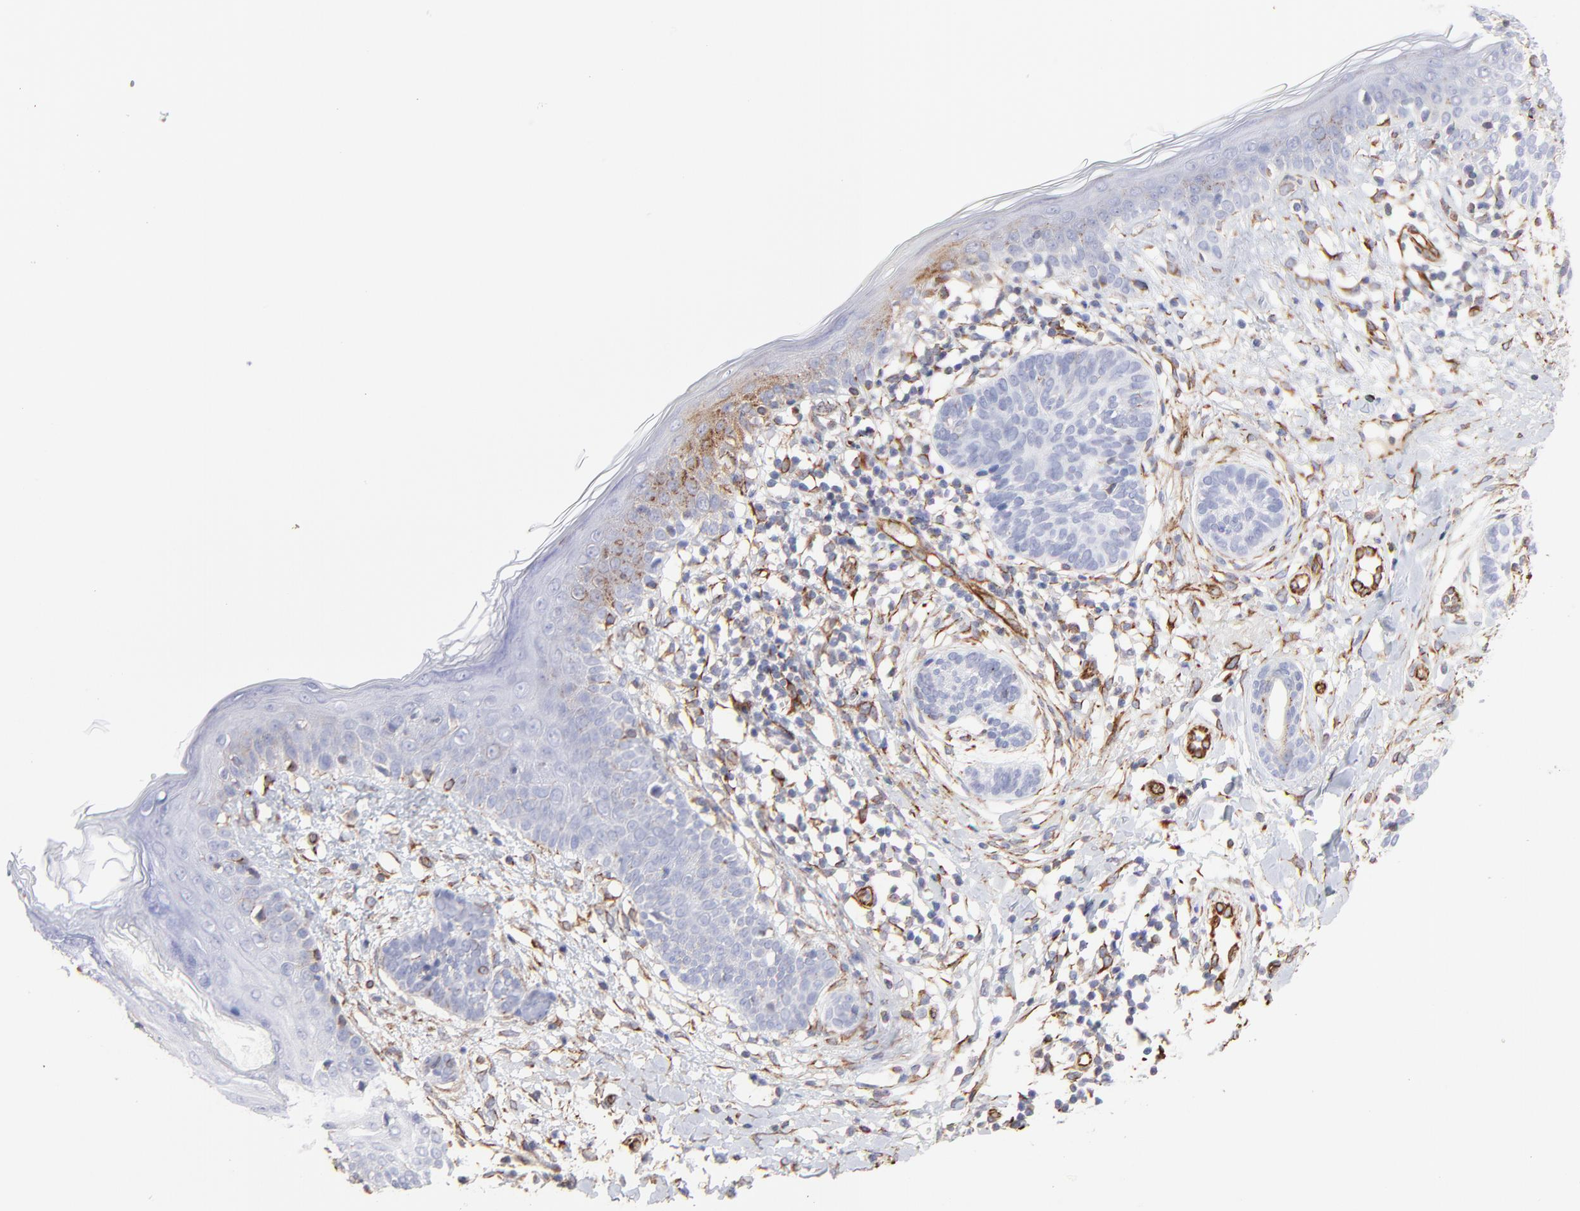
{"staining": {"intensity": "negative", "quantity": "none", "location": "none"}, "tissue": "skin cancer", "cell_type": "Tumor cells", "image_type": "cancer", "snomed": [{"axis": "morphology", "description": "Normal tissue, NOS"}, {"axis": "morphology", "description": "Basal cell carcinoma"}, {"axis": "topography", "description": "Skin"}], "caption": "Immunohistochemical staining of human skin basal cell carcinoma reveals no significant positivity in tumor cells.", "gene": "COX8C", "patient": {"sex": "male", "age": 63}}